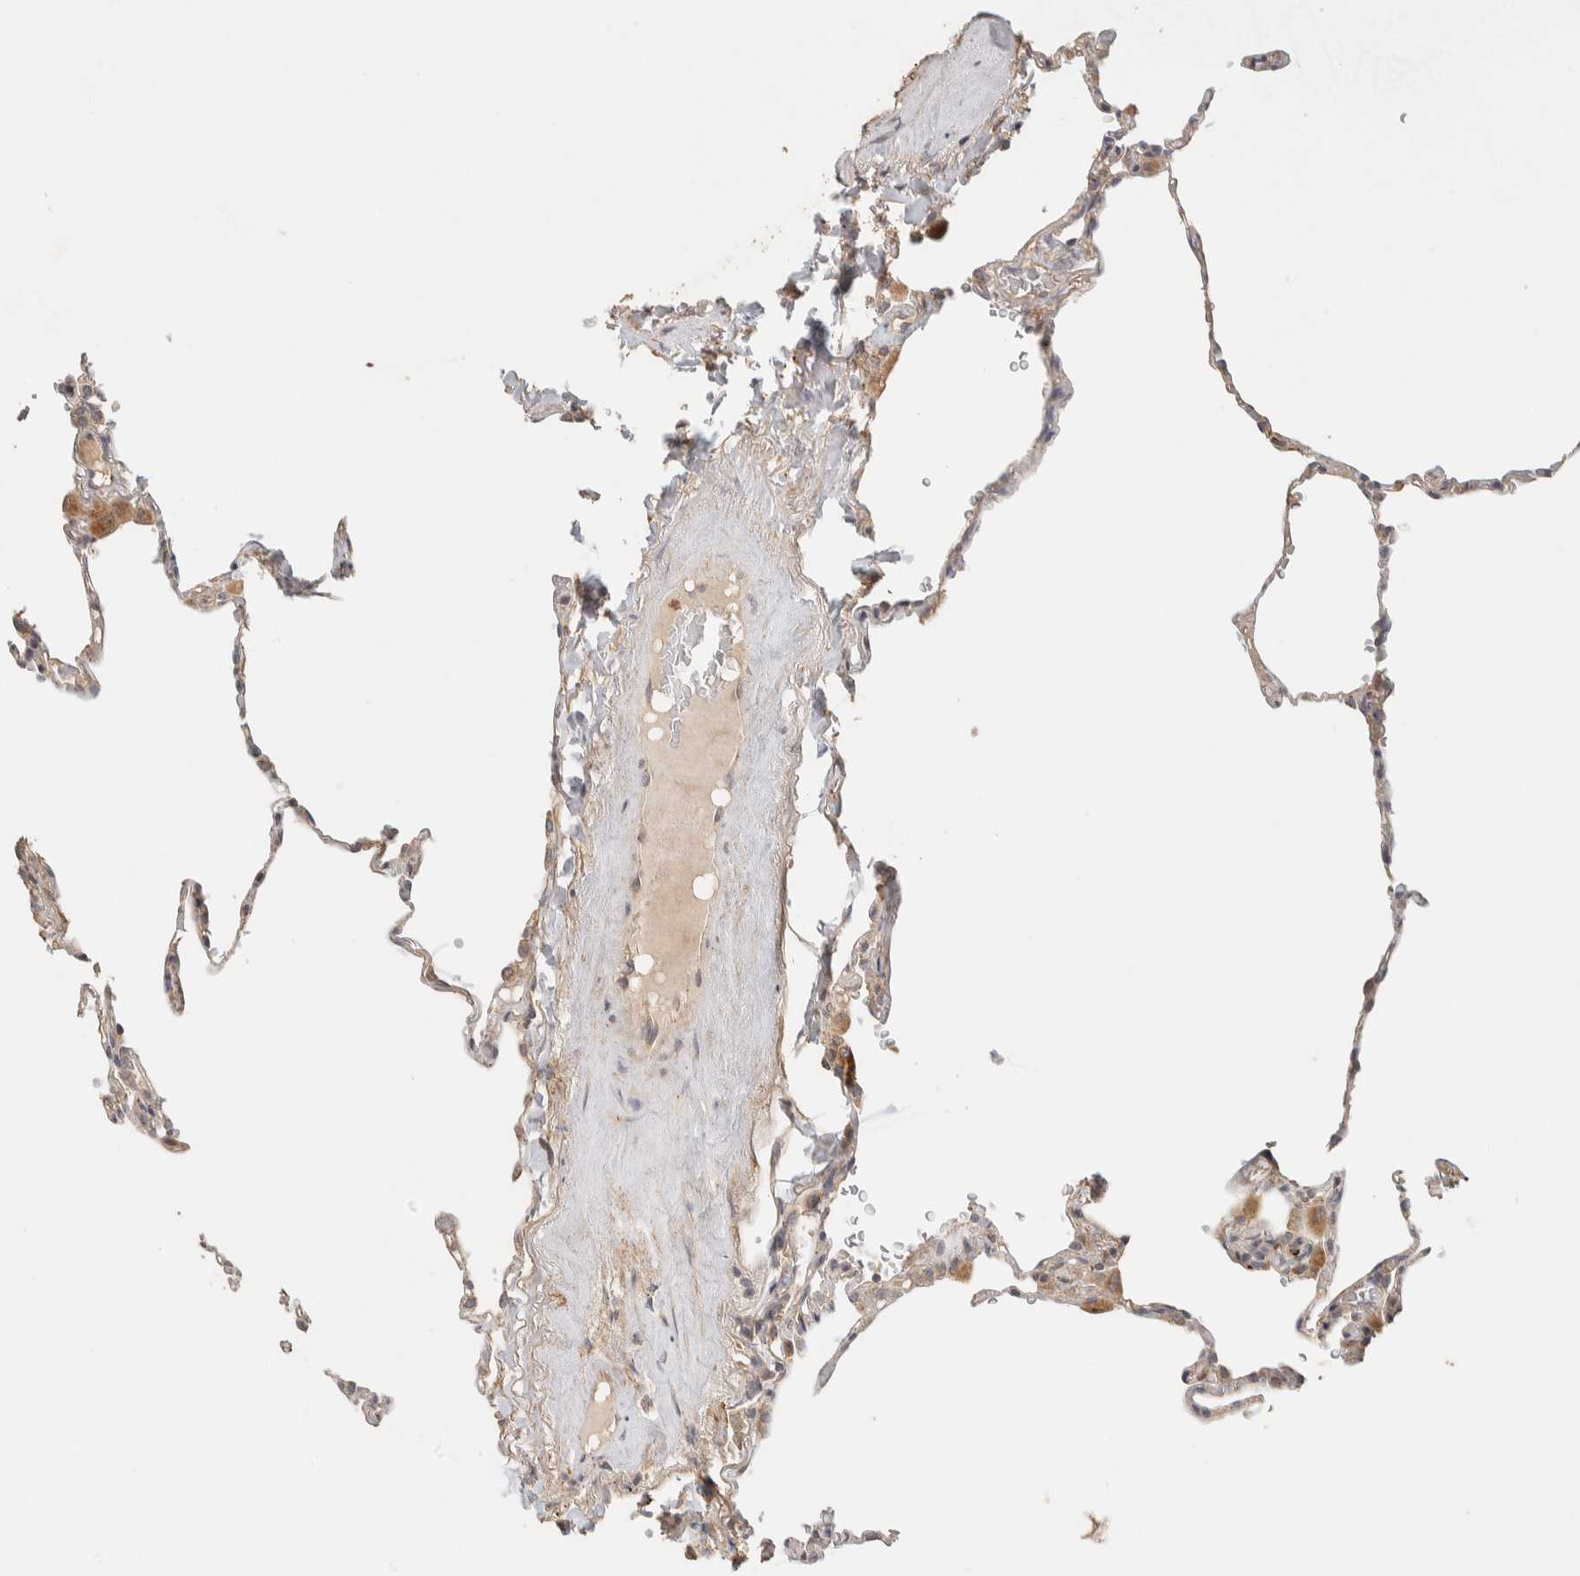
{"staining": {"intensity": "weak", "quantity": "<25%", "location": "cytoplasmic/membranous"}, "tissue": "lung", "cell_type": "Alveolar cells", "image_type": "normal", "snomed": [{"axis": "morphology", "description": "Normal tissue, NOS"}, {"axis": "topography", "description": "Lung"}], "caption": "Image shows no protein positivity in alveolar cells of benign lung. The staining was performed using DAB (3,3'-diaminobenzidine) to visualize the protein expression in brown, while the nuclei were stained in blue with hematoxylin (Magnification: 20x).", "gene": "ITPA", "patient": {"sex": "male", "age": 59}}